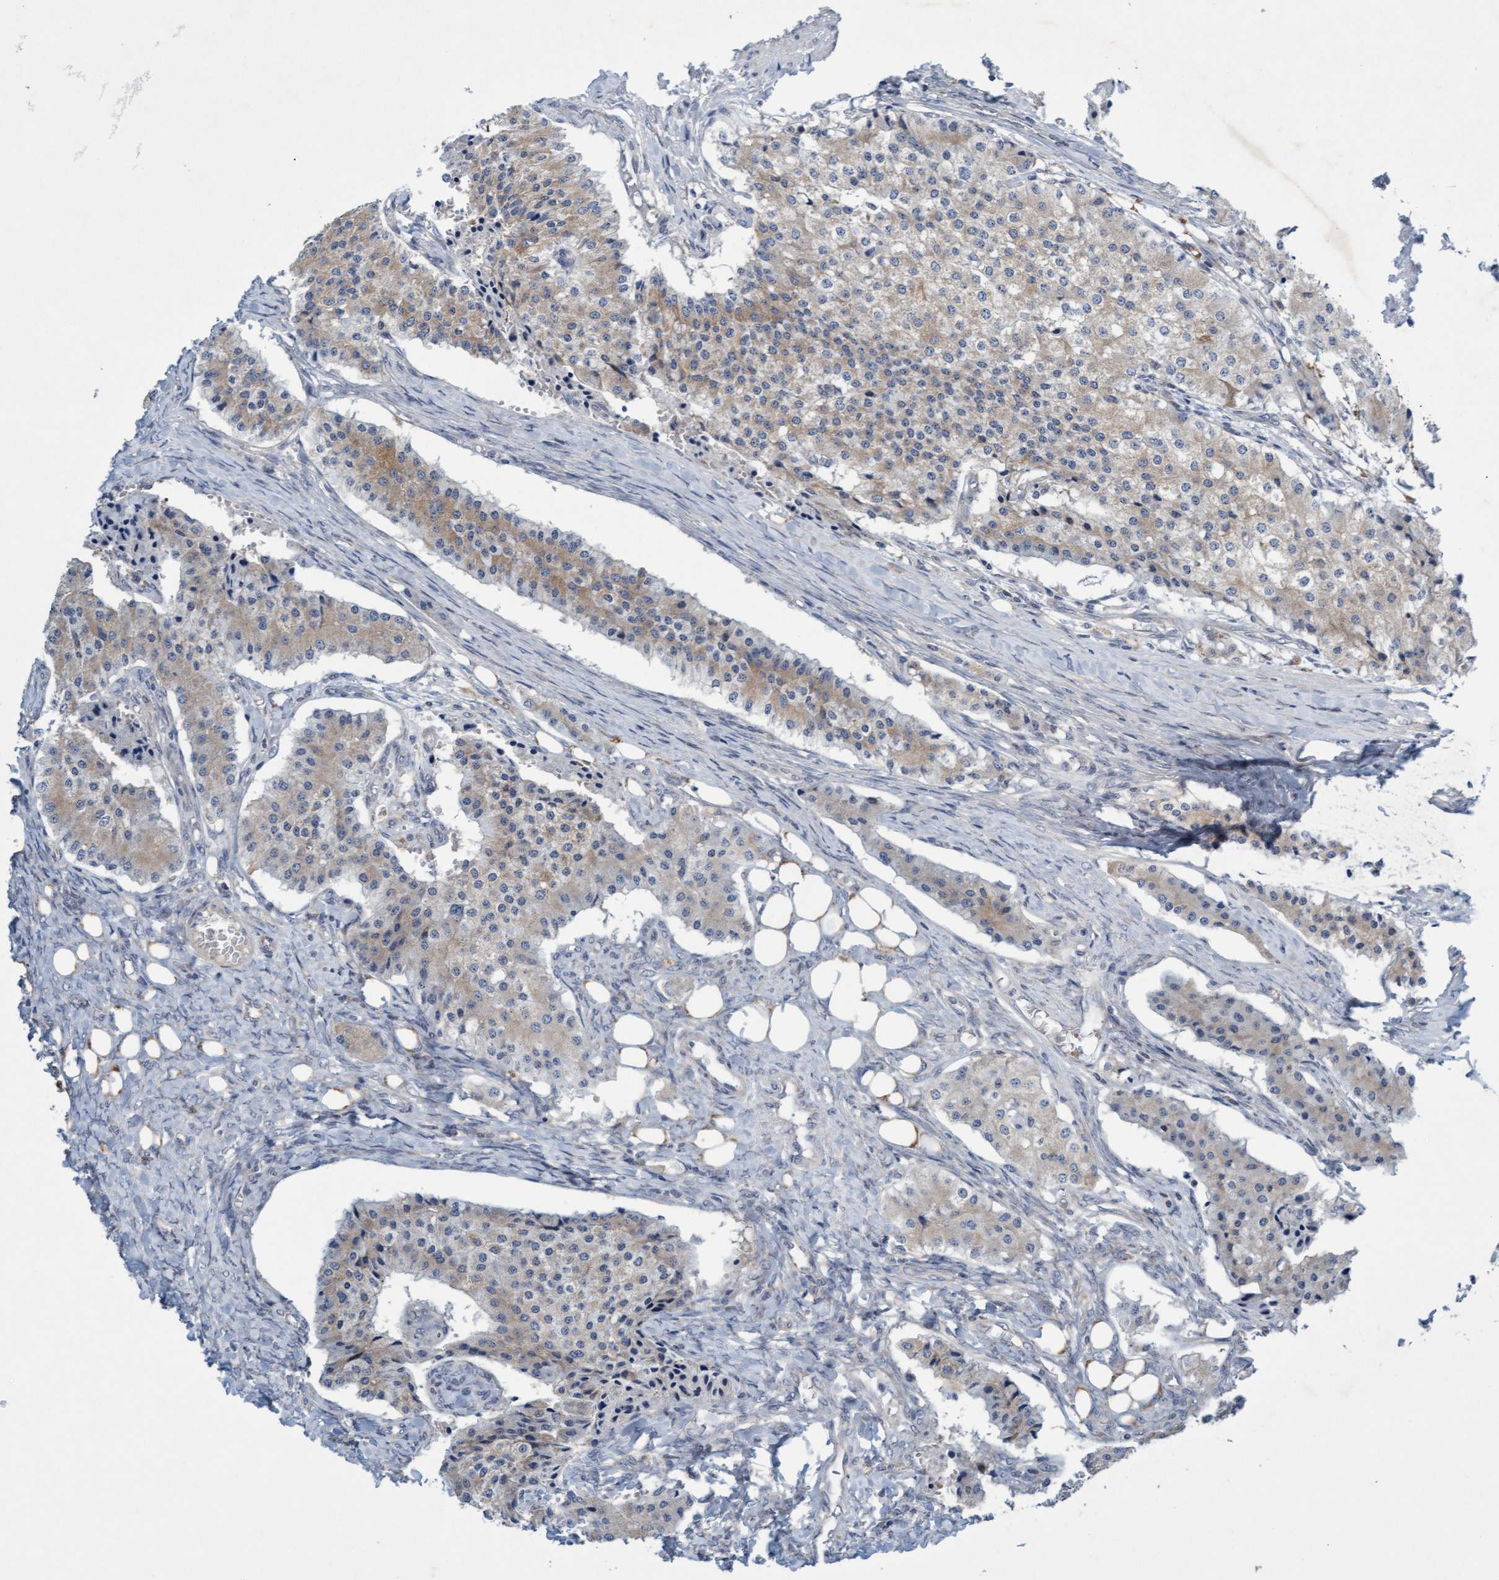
{"staining": {"intensity": "weak", "quantity": "25%-75%", "location": "cytoplasmic/membranous"}, "tissue": "carcinoid", "cell_type": "Tumor cells", "image_type": "cancer", "snomed": [{"axis": "morphology", "description": "Carcinoid, malignant, NOS"}, {"axis": "topography", "description": "Colon"}], "caption": "High-power microscopy captured an immunohistochemistry (IHC) histopathology image of carcinoid, revealing weak cytoplasmic/membranous expression in about 25%-75% of tumor cells. (Stains: DAB in brown, nuclei in blue, Microscopy: brightfield microscopy at high magnification).", "gene": "DDHD2", "patient": {"sex": "female", "age": 52}}